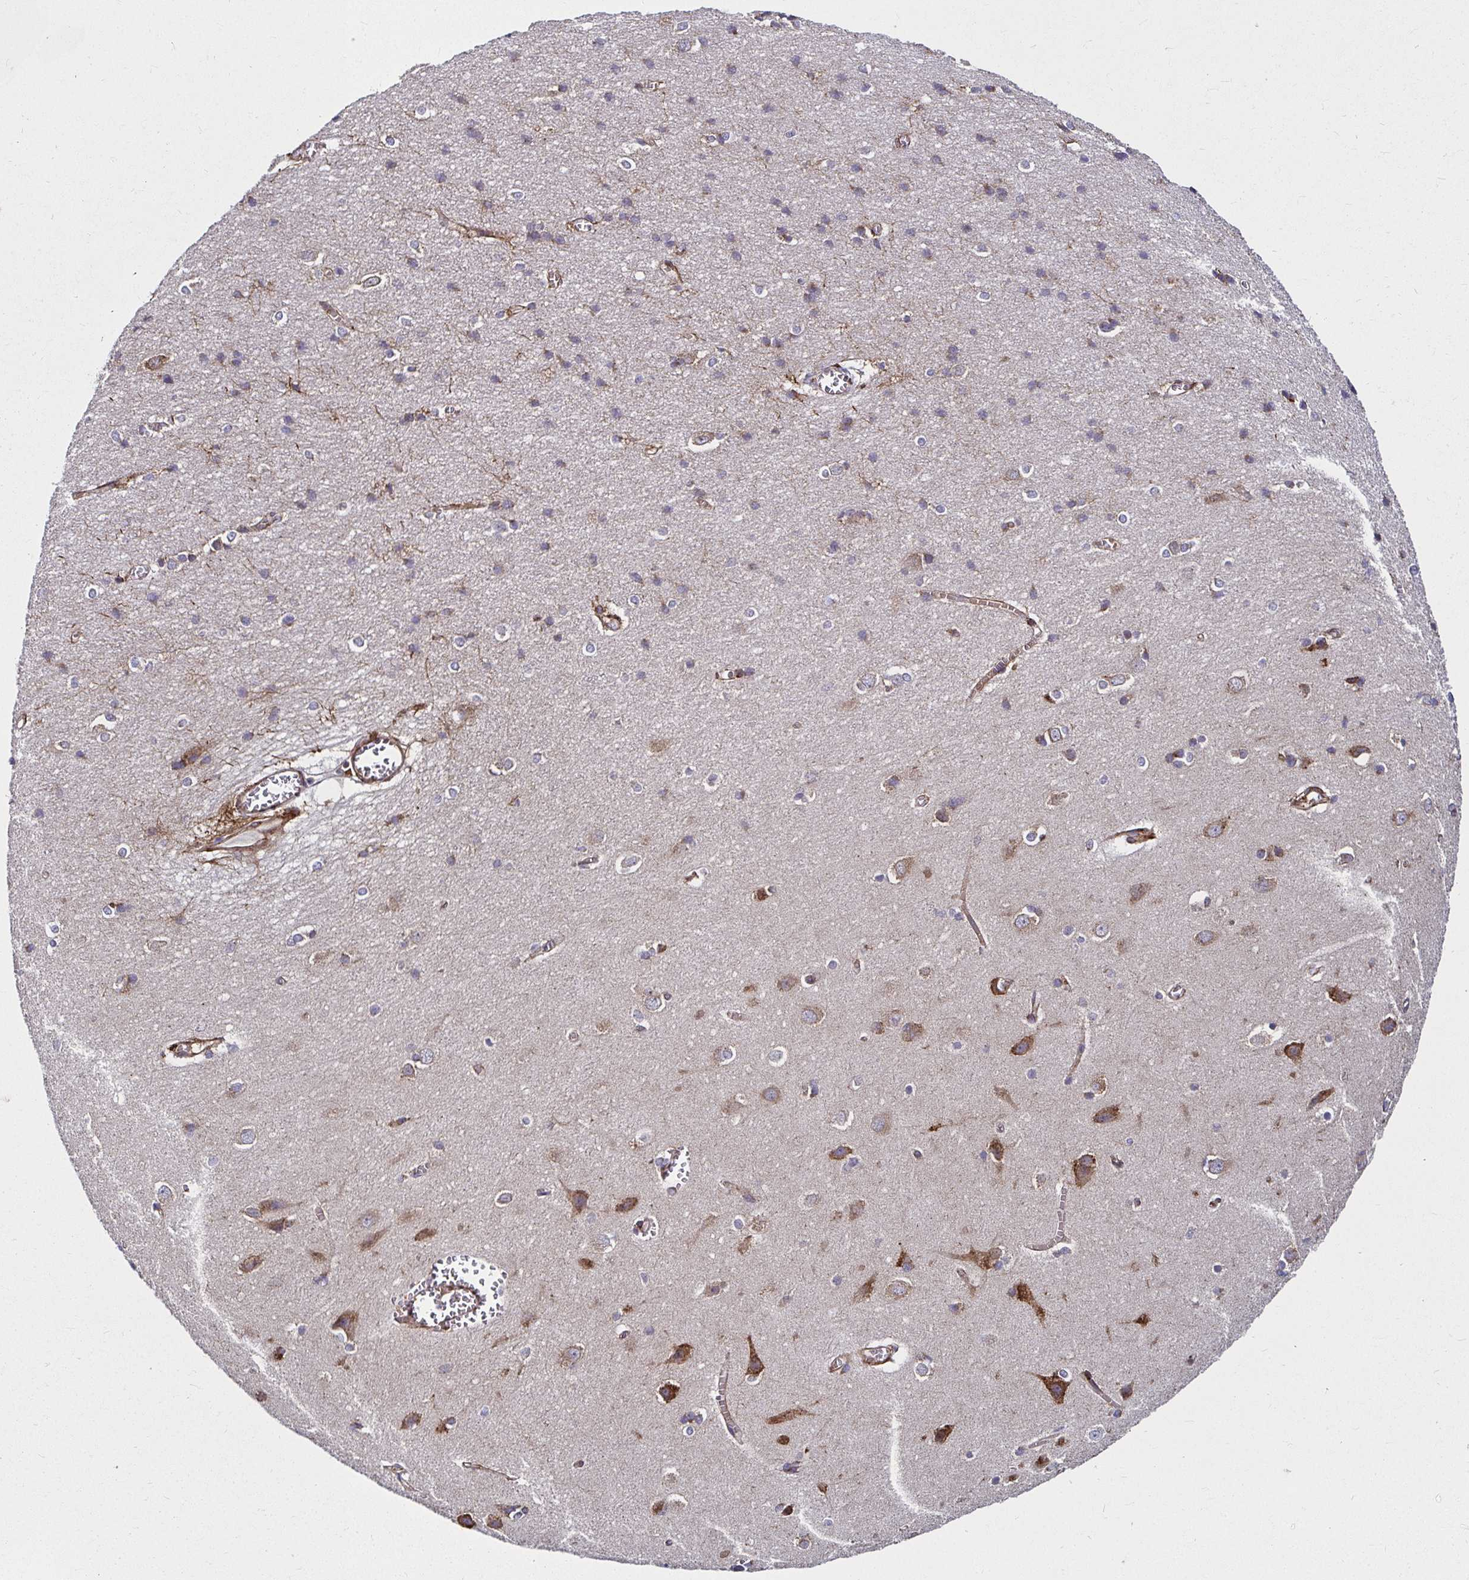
{"staining": {"intensity": "moderate", "quantity": ">75%", "location": "cytoplasmic/membranous"}, "tissue": "cerebral cortex", "cell_type": "Endothelial cells", "image_type": "normal", "snomed": [{"axis": "morphology", "description": "Normal tissue, NOS"}, {"axis": "topography", "description": "Cerebral cortex"}], "caption": "Immunohistochemistry (IHC) of normal cerebral cortex exhibits medium levels of moderate cytoplasmic/membranous positivity in approximately >75% of endothelial cells.", "gene": "SMYD3", "patient": {"sex": "male", "age": 37}}